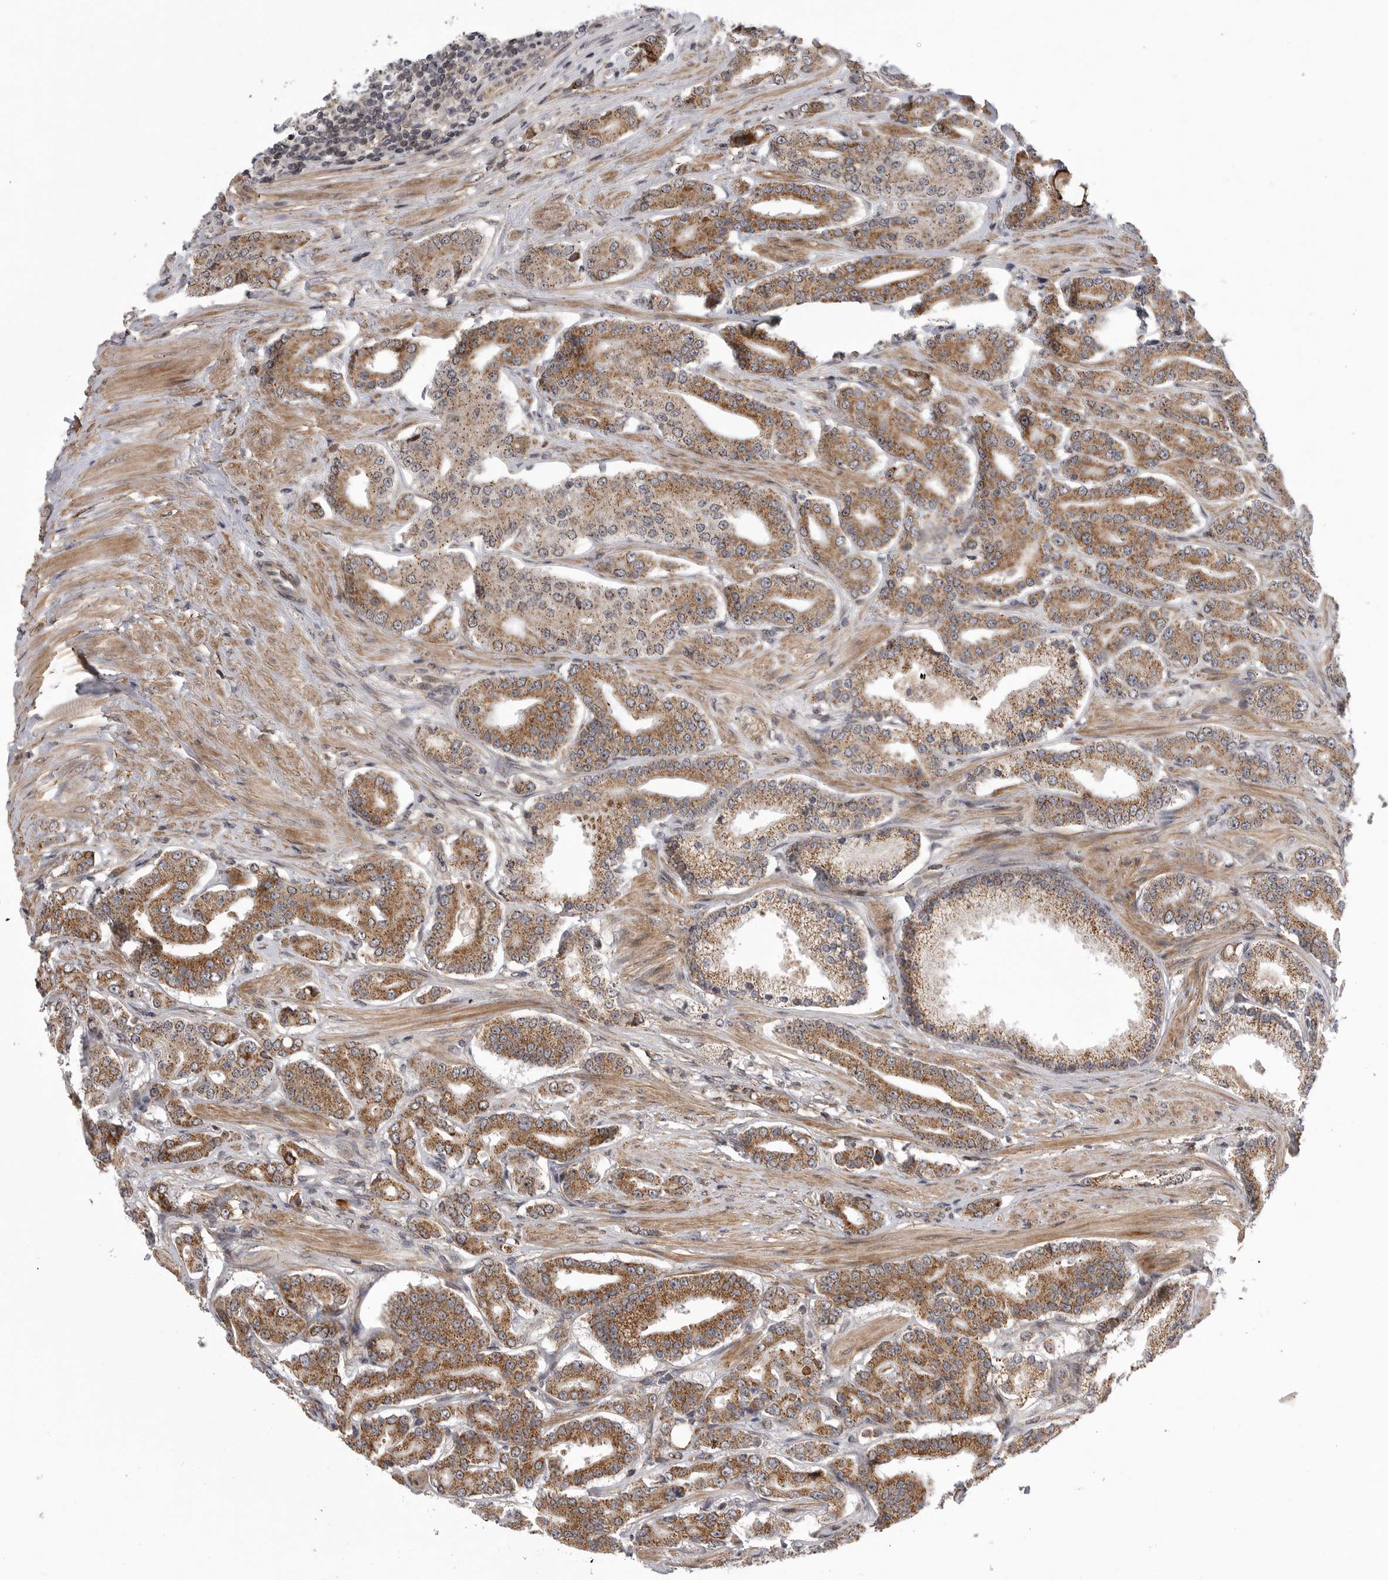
{"staining": {"intensity": "moderate", "quantity": ">75%", "location": "cytoplasmic/membranous"}, "tissue": "prostate cancer", "cell_type": "Tumor cells", "image_type": "cancer", "snomed": [{"axis": "morphology", "description": "Adenocarcinoma, High grade"}, {"axis": "topography", "description": "Prostate"}], "caption": "Immunohistochemical staining of human prostate cancer (adenocarcinoma (high-grade)) reveals medium levels of moderate cytoplasmic/membranous protein positivity in approximately >75% of tumor cells. The staining was performed using DAB, with brown indicating positive protein expression. Nuclei are stained blue with hematoxylin.", "gene": "TMPRSS11F", "patient": {"sex": "male", "age": 71}}